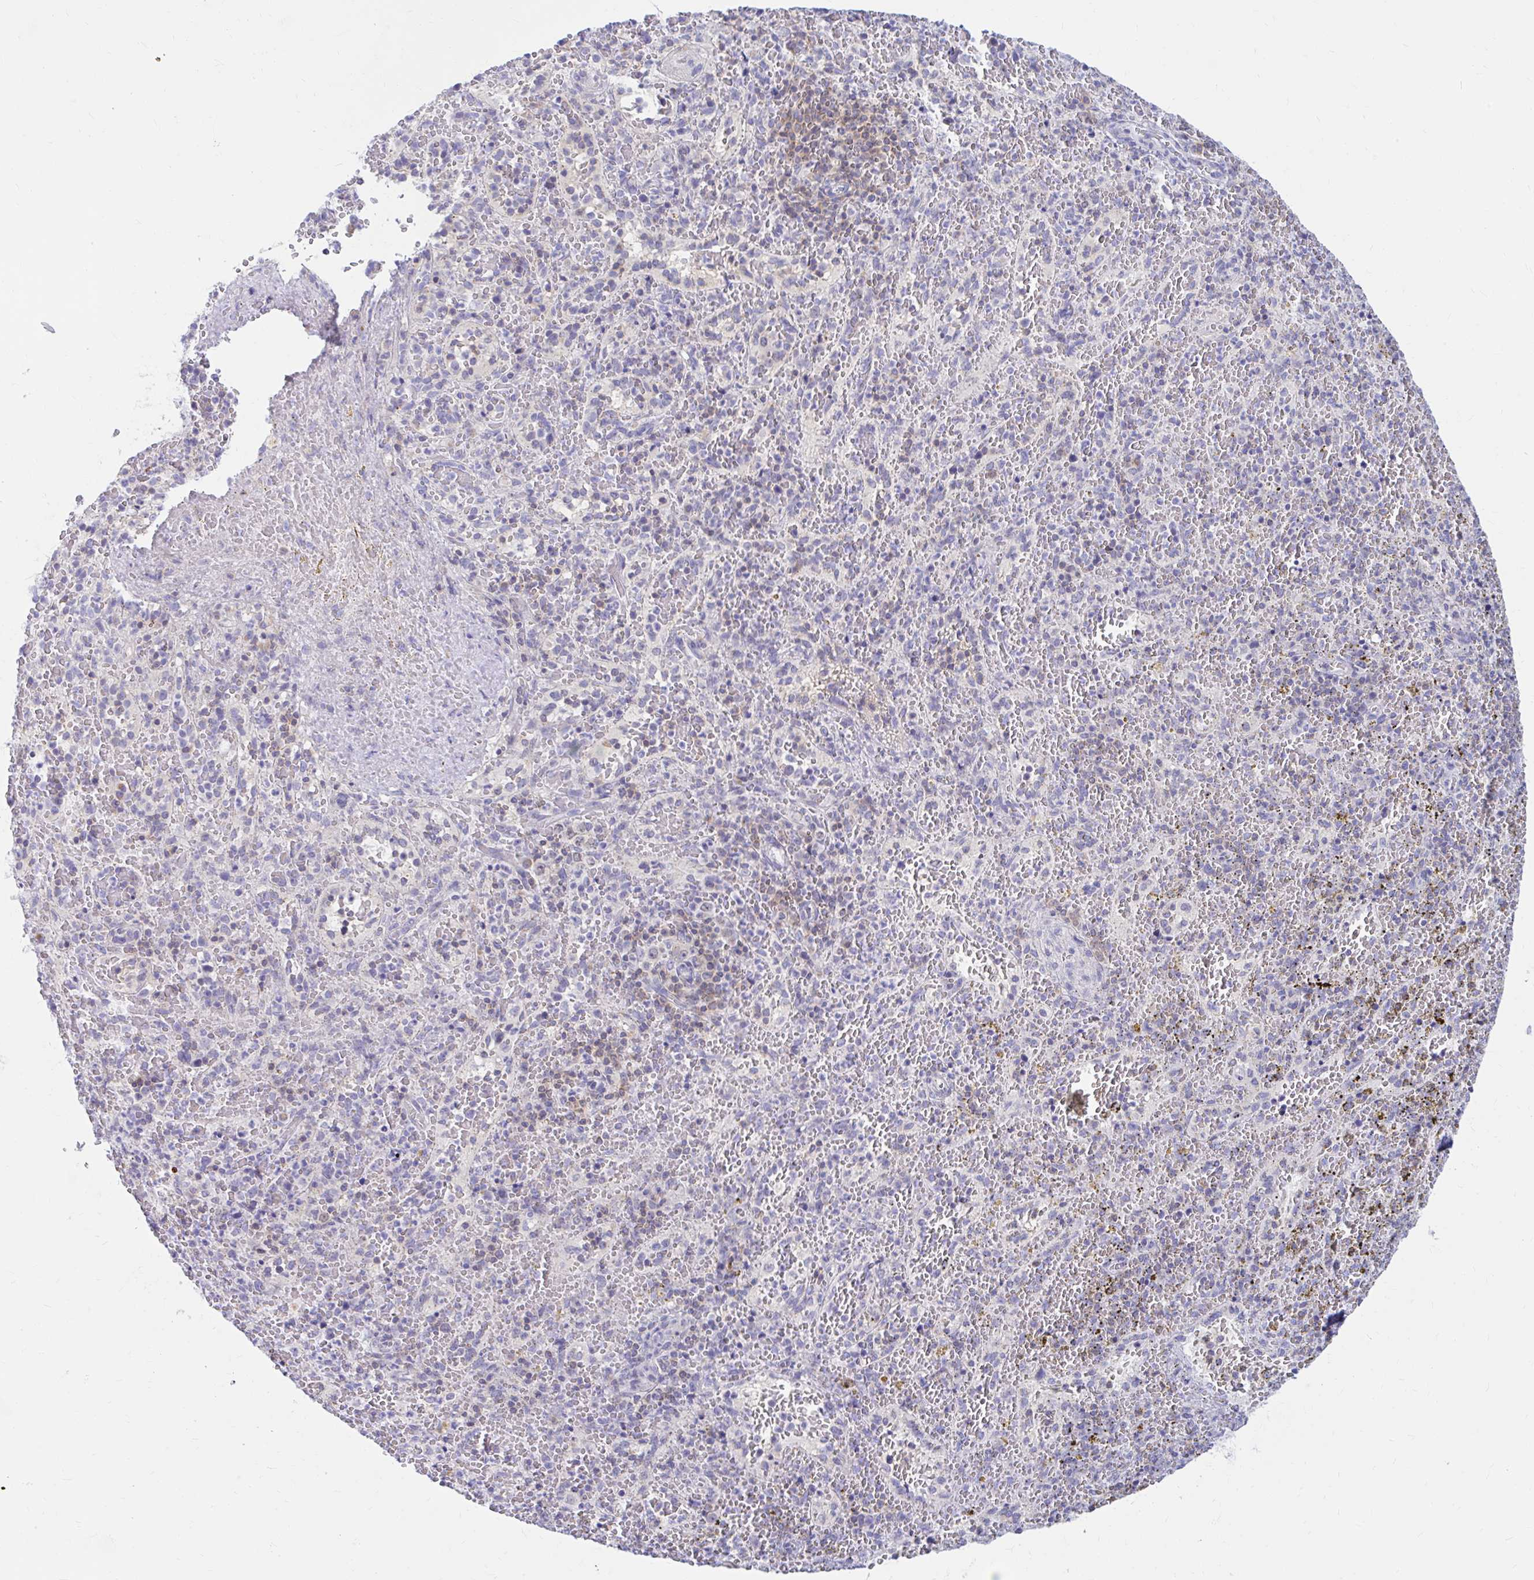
{"staining": {"intensity": "negative", "quantity": "none", "location": "none"}, "tissue": "spleen", "cell_type": "Cells in red pulp", "image_type": "normal", "snomed": [{"axis": "morphology", "description": "Normal tissue, NOS"}, {"axis": "topography", "description": "Spleen"}], "caption": "High magnification brightfield microscopy of normal spleen stained with DAB (3,3'-diaminobenzidine) (brown) and counterstained with hematoxylin (blue): cells in red pulp show no significant positivity.", "gene": "RADIL", "patient": {"sex": "female", "age": 50}}